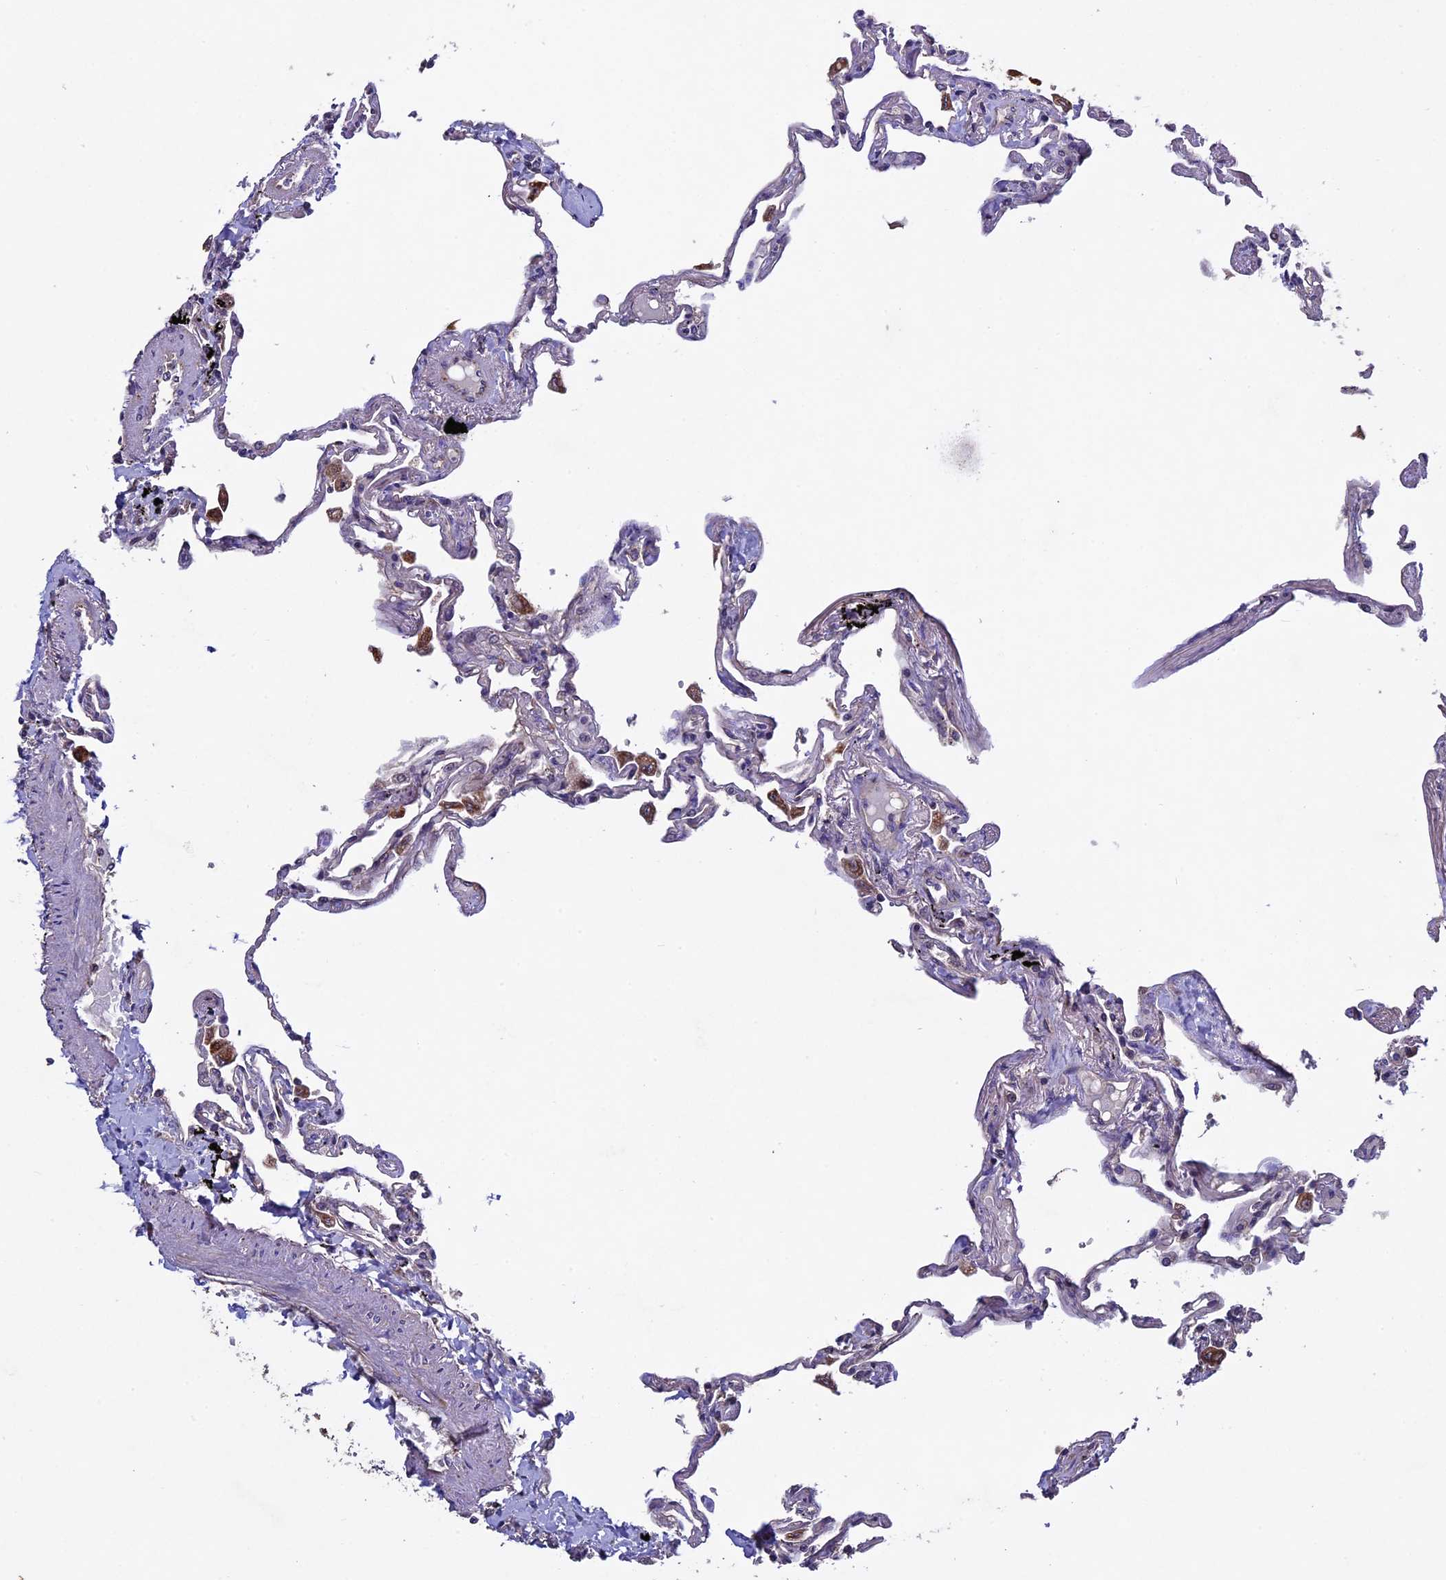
{"staining": {"intensity": "negative", "quantity": "none", "location": "none"}, "tissue": "lung", "cell_type": "Alveolar cells", "image_type": "normal", "snomed": [{"axis": "morphology", "description": "Normal tissue, NOS"}, {"axis": "topography", "description": "Lung"}], "caption": "There is no significant expression in alveolar cells of lung. The staining is performed using DAB (3,3'-diaminobenzidine) brown chromogen with nuclei counter-stained in using hematoxylin.", "gene": "RNF17", "patient": {"sex": "female", "age": 67}}